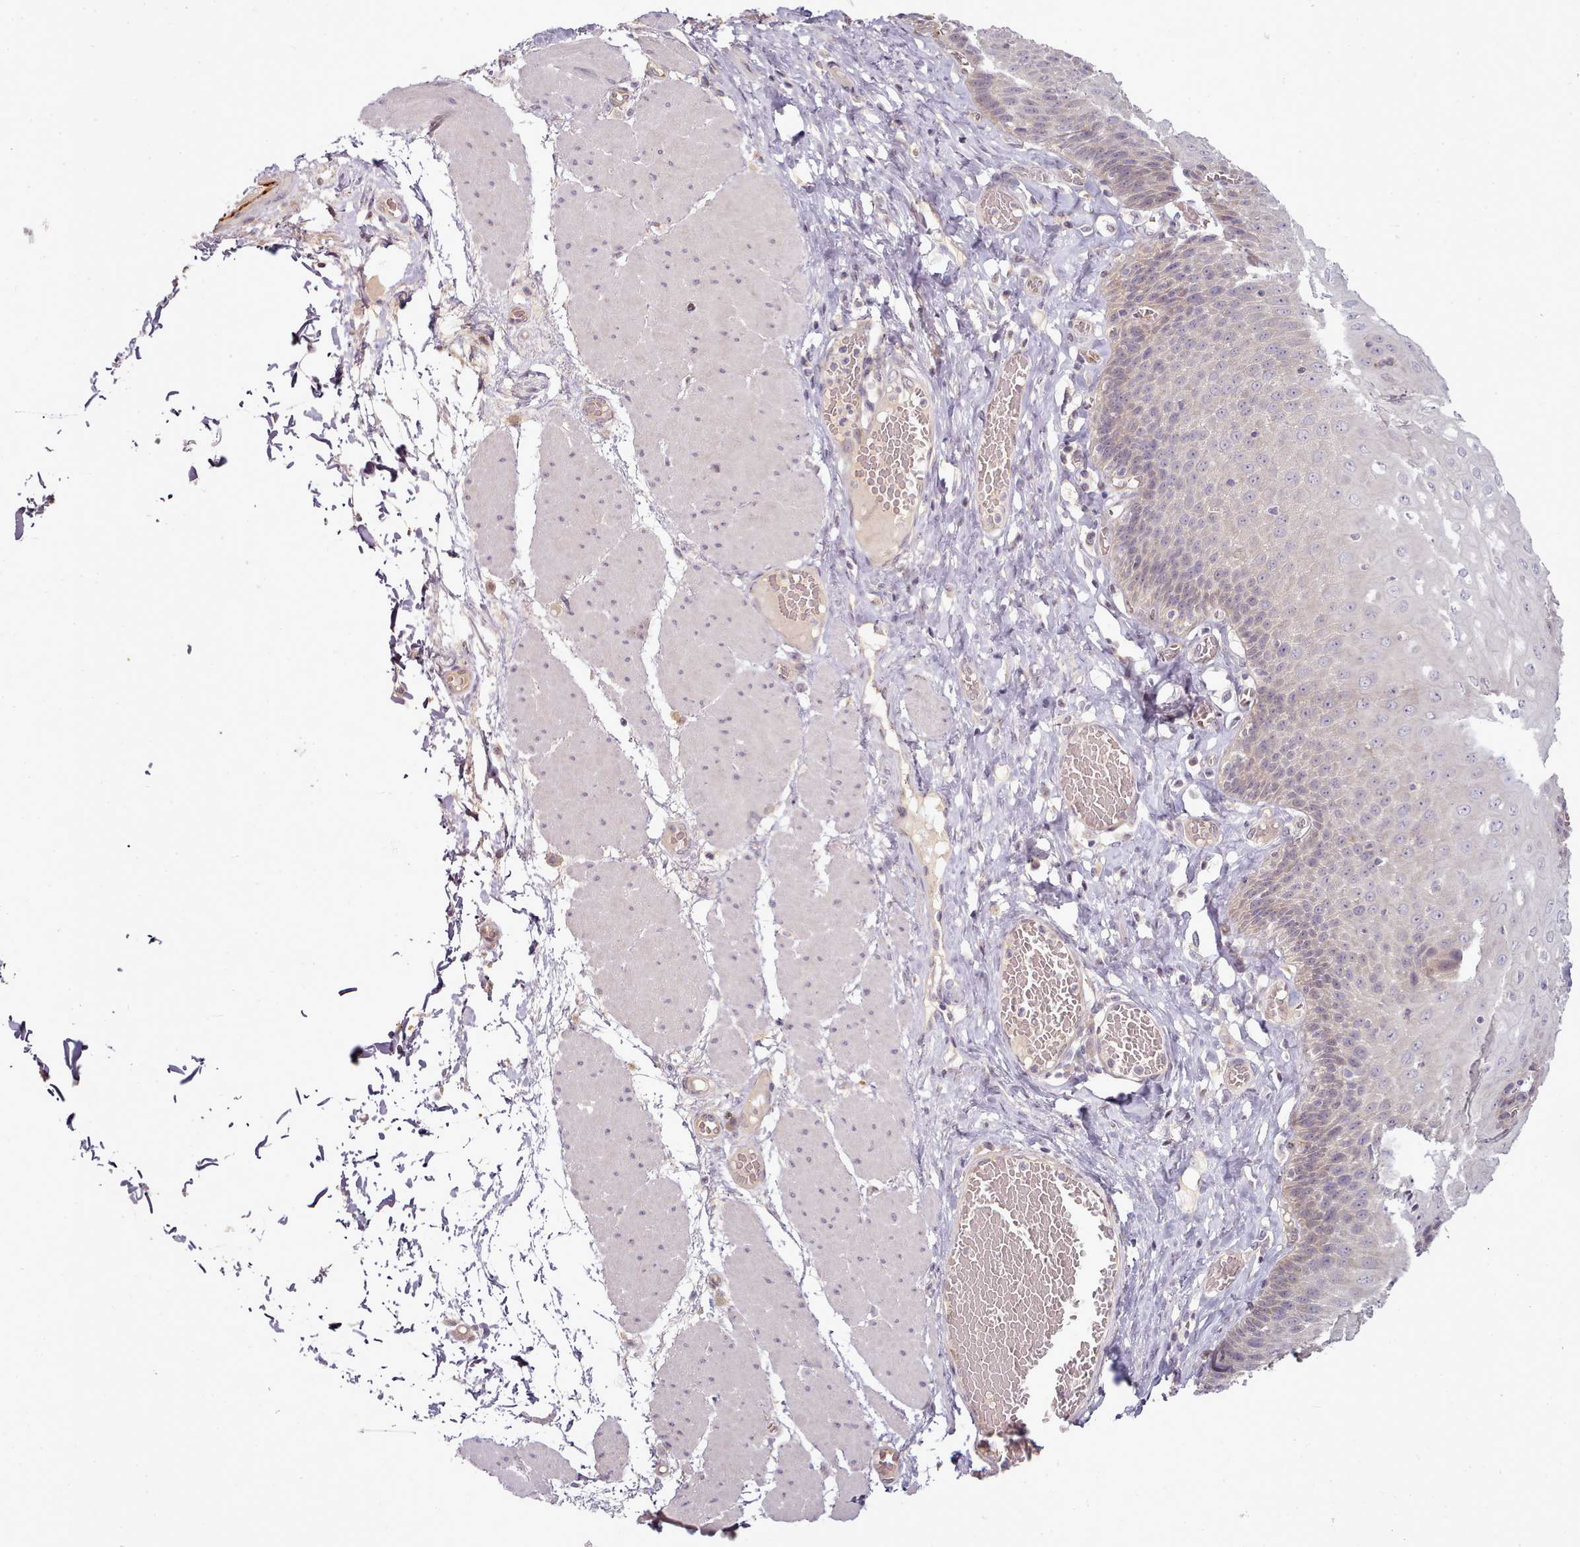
{"staining": {"intensity": "negative", "quantity": "none", "location": "none"}, "tissue": "esophagus", "cell_type": "Squamous epithelial cells", "image_type": "normal", "snomed": [{"axis": "morphology", "description": "Normal tissue, NOS"}, {"axis": "topography", "description": "Esophagus"}], "caption": "High magnification brightfield microscopy of unremarkable esophagus stained with DAB (3,3'-diaminobenzidine) (brown) and counterstained with hematoxylin (blue): squamous epithelial cells show no significant staining.", "gene": "C1QTNF5", "patient": {"sex": "male", "age": 60}}